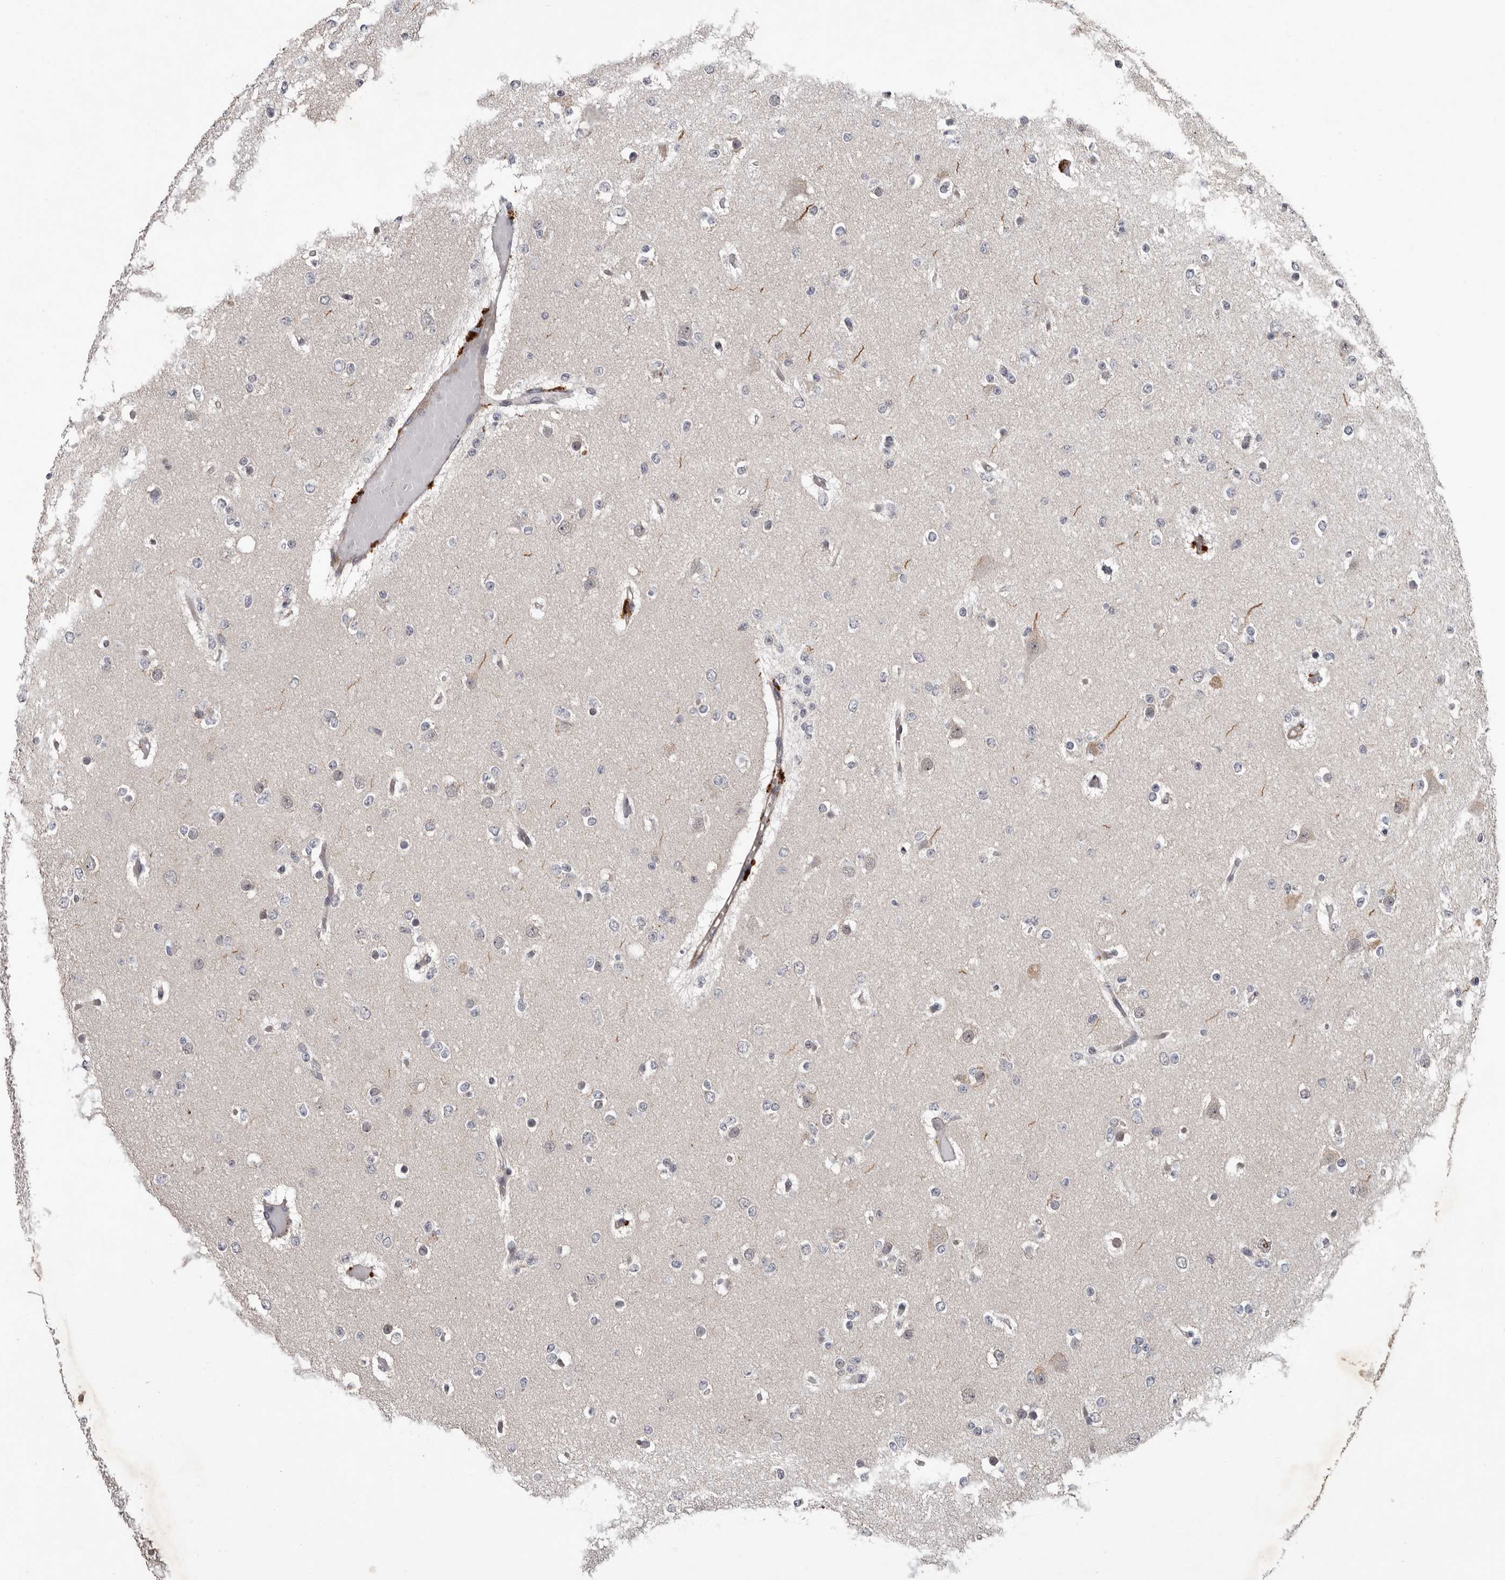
{"staining": {"intensity": "negative", "quantity": "none", "location": "none"}, "tissue": "glioma", "cell_type": "Tumor cells", "image_type": "cancer", "snomed": [{"axis": "morphology", "description": "Glioma, malignant, Low grade"}, {"axis": "topography", "description": "Brain"}], "caption": "Tumor cells show no significant protein staining in glioma. The staining was performed using DAB to visualize the protein expression in brown, while the nuclei were stained in blue with hematoxylin (Magnification: 20x).", "gene": "FGFR4", "patient": {"sex": "female", "age": 22}}